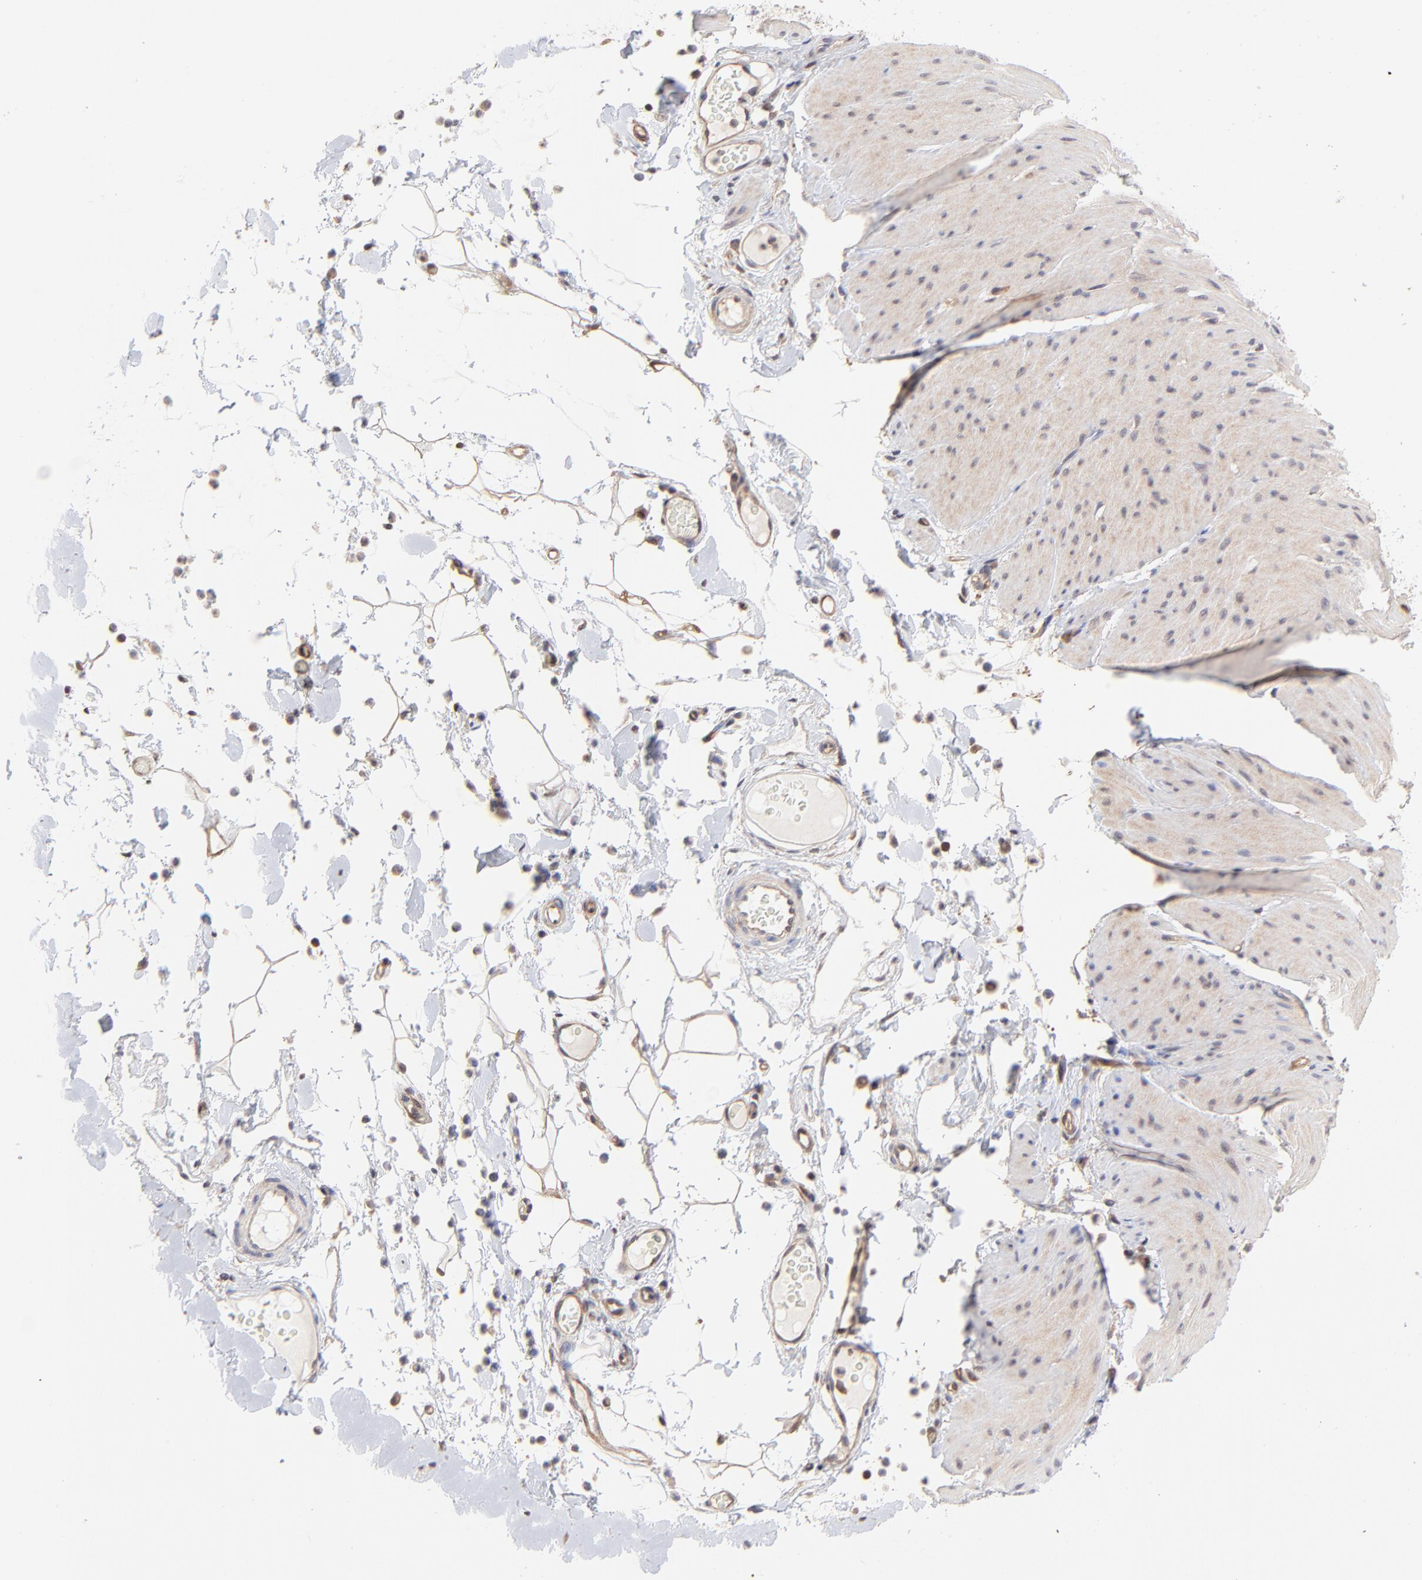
{"staining": {"intensity": "weak", "quantity": ">75%", "location": "cytoplasmic/membranous"}, "tissue": "smooth muscle", "cell_type": "Smooth muscle cells", "image_type": "normal", "snomed": [{"axis": "morphology", "description": "Normal tissue, NOS"}, {"axis": "topography", "description": "Smooth muscle"}, {"axis": "topography", "description": "Colon"}], "caption": "Immunohistochemical staining of benign smooth muscle reveals weak cytoplasmic/membranous protein staining in approximately >75% of smooth muscle cells. The staining was performed using DAB to visualize the protein expression in brown, while the nuclei were stained in blue with hematoxylin (Magnification: 20x).", "gene": "GART", "patient": {"sex": "male", "age": 67}}